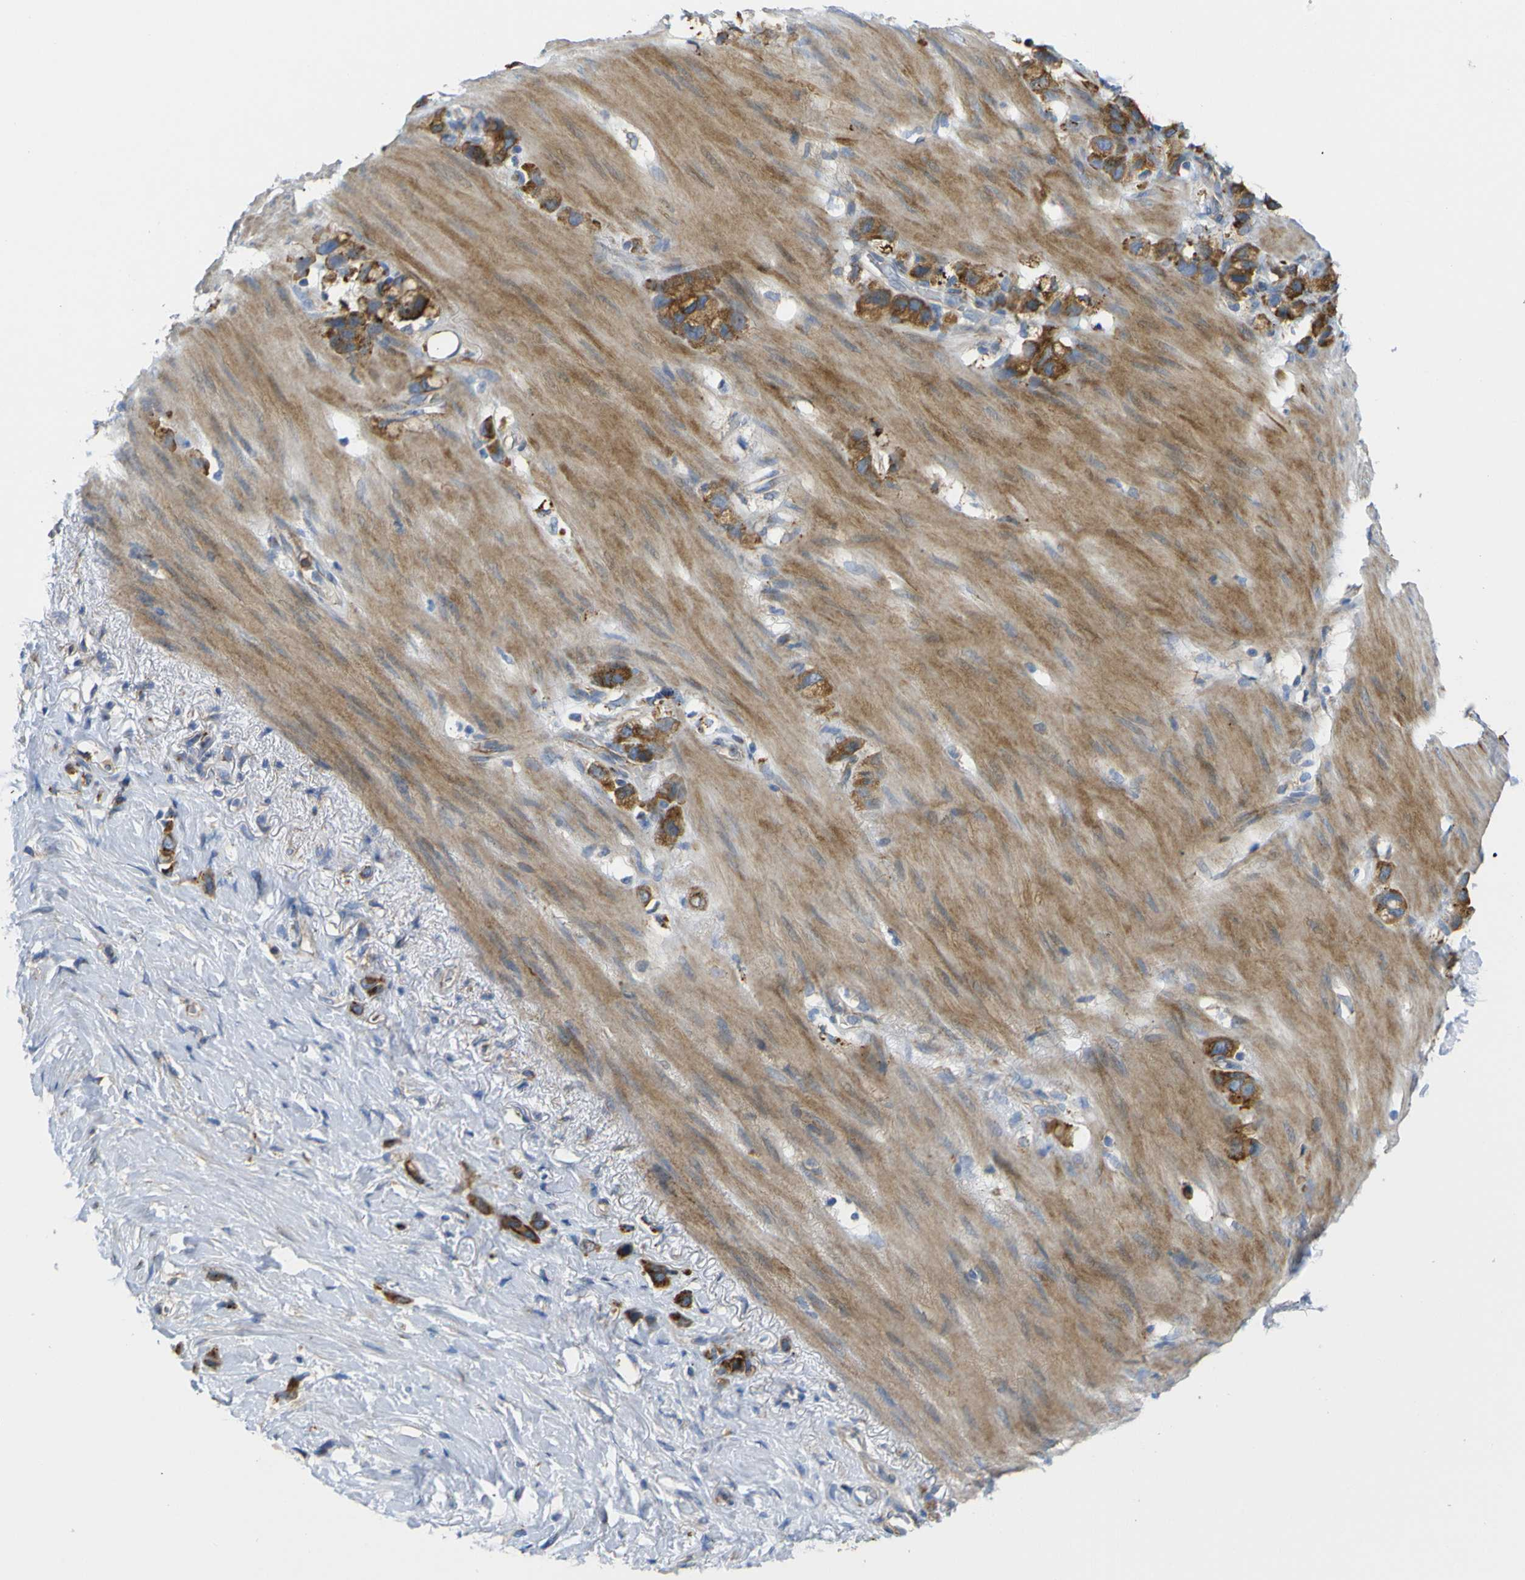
{"staining": {"intensity": "strong", "quantity": ">75%", "location": "cytoplasmic/membranous"}, "tissue": "stomach cancer", "cell_type": "Tumor cells", "image_type": "cancer", "snomed": [{"axis": "morphology", "description": "Normal tissue, NOS"}, {"axis": "morphology", "description": "Adenocarcinoma, NOS"}, {"axis": "morphology", "description": "Adenocarcinoma, High grade"}, {"axis": "topography", "description": "Stomach, upper"}, {"axis": "topography", "description": "Stomach"}], "caption": "Stomach cancer (adenocarcinoma) stained with a protein marker exhibits strong staining in tumor cells.", "gene": "SYPL1", "patient": {"sex": "female", "age": 65}}